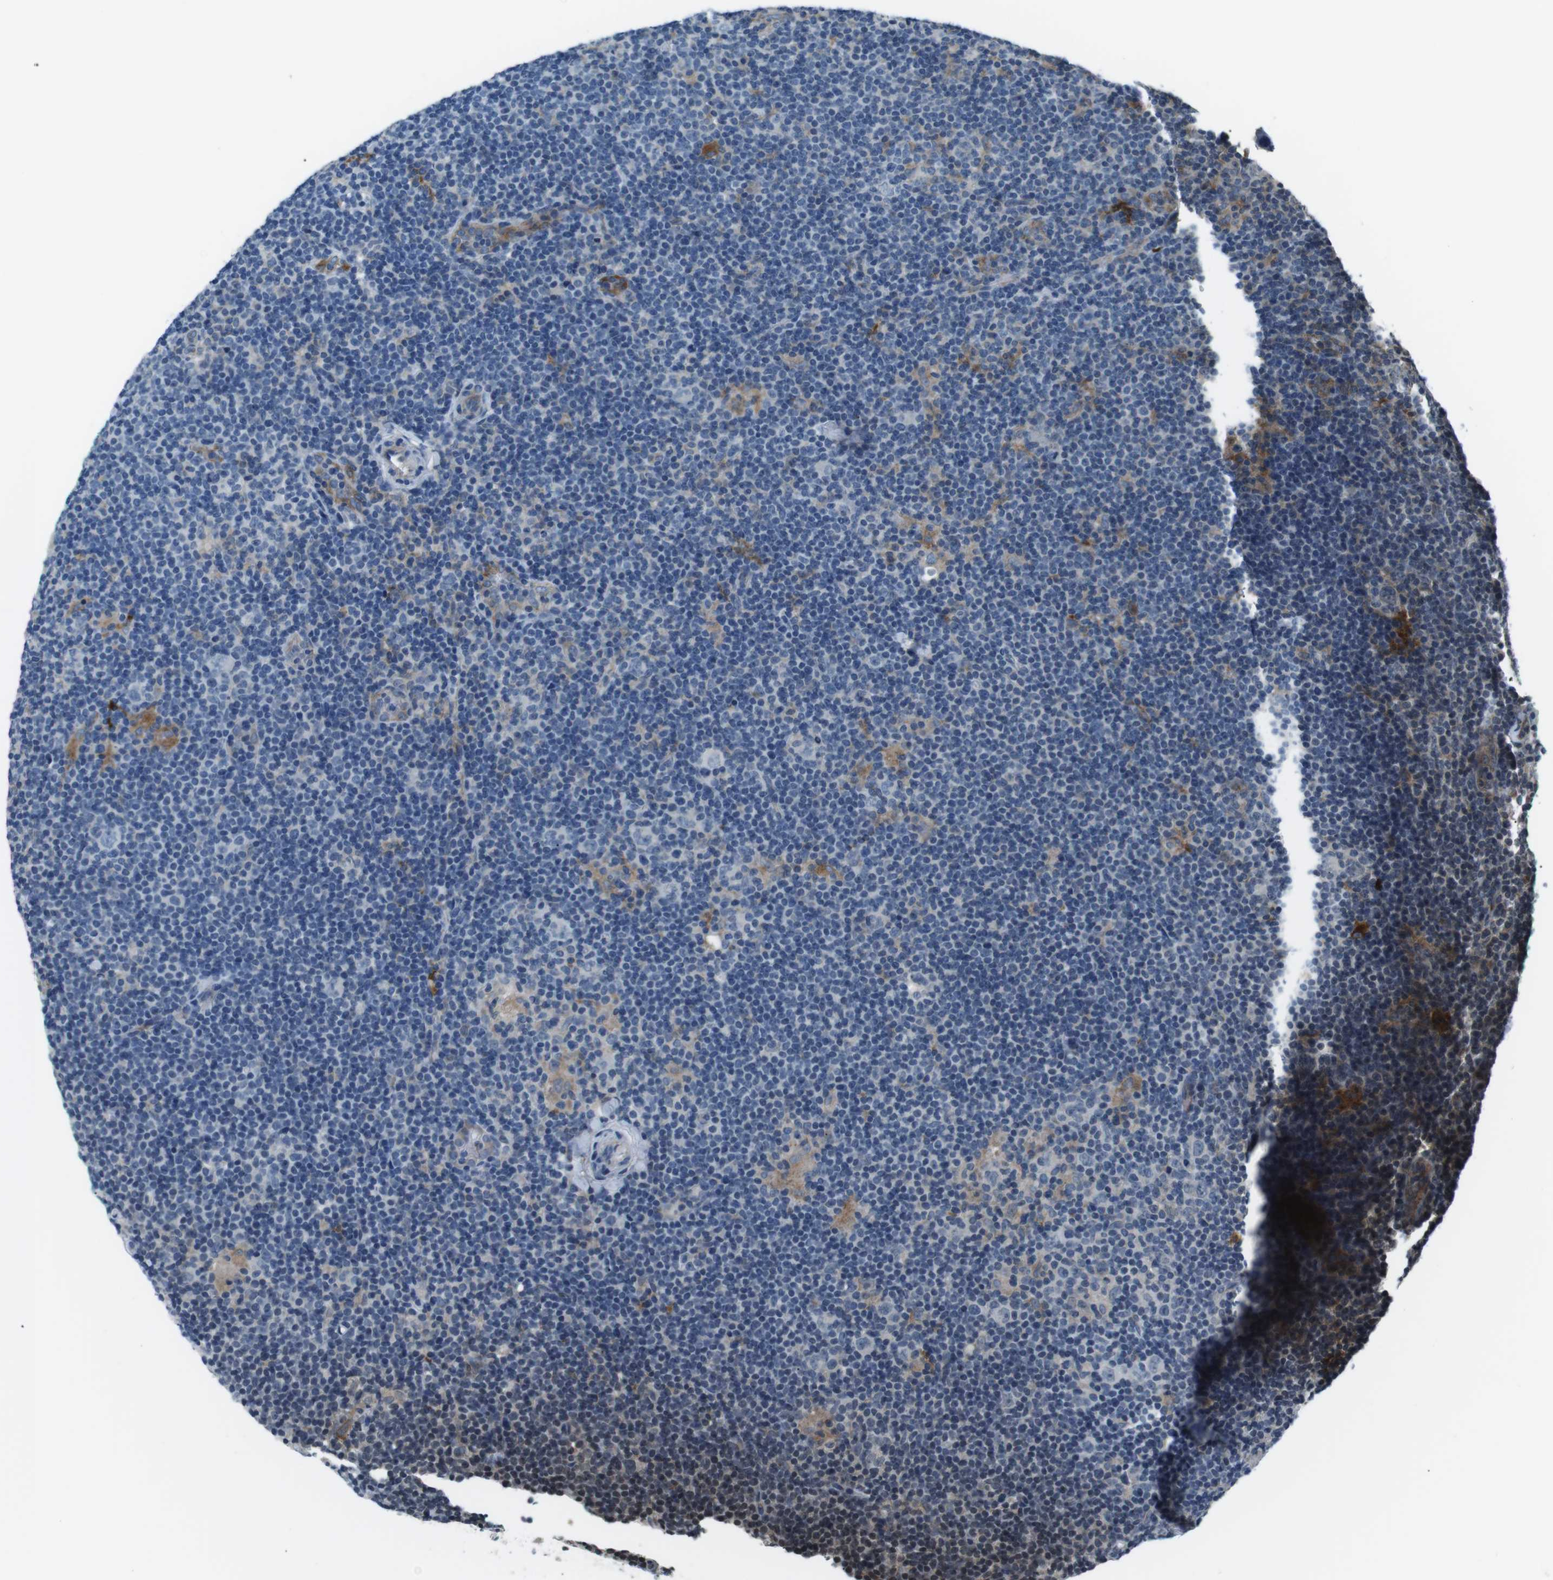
{"staining": {"intensity": "negative", "quantity": "none", "location": "none"}, "tissue": "lymphoma", "cell_type": "Tumor cells", "image_type": "cancer", "snomed": [{"axis": "morphology", "description": "Hodgkin's disease, NOS"}, {"axis": "topography", "description": "Lymph node"}], "caption": "The immunohistochemistry image has no significant staining in tumor cells of lymphoma tissue.", "gene": "CSF2RA", "patient": {"sex": "female", "age": 57}}